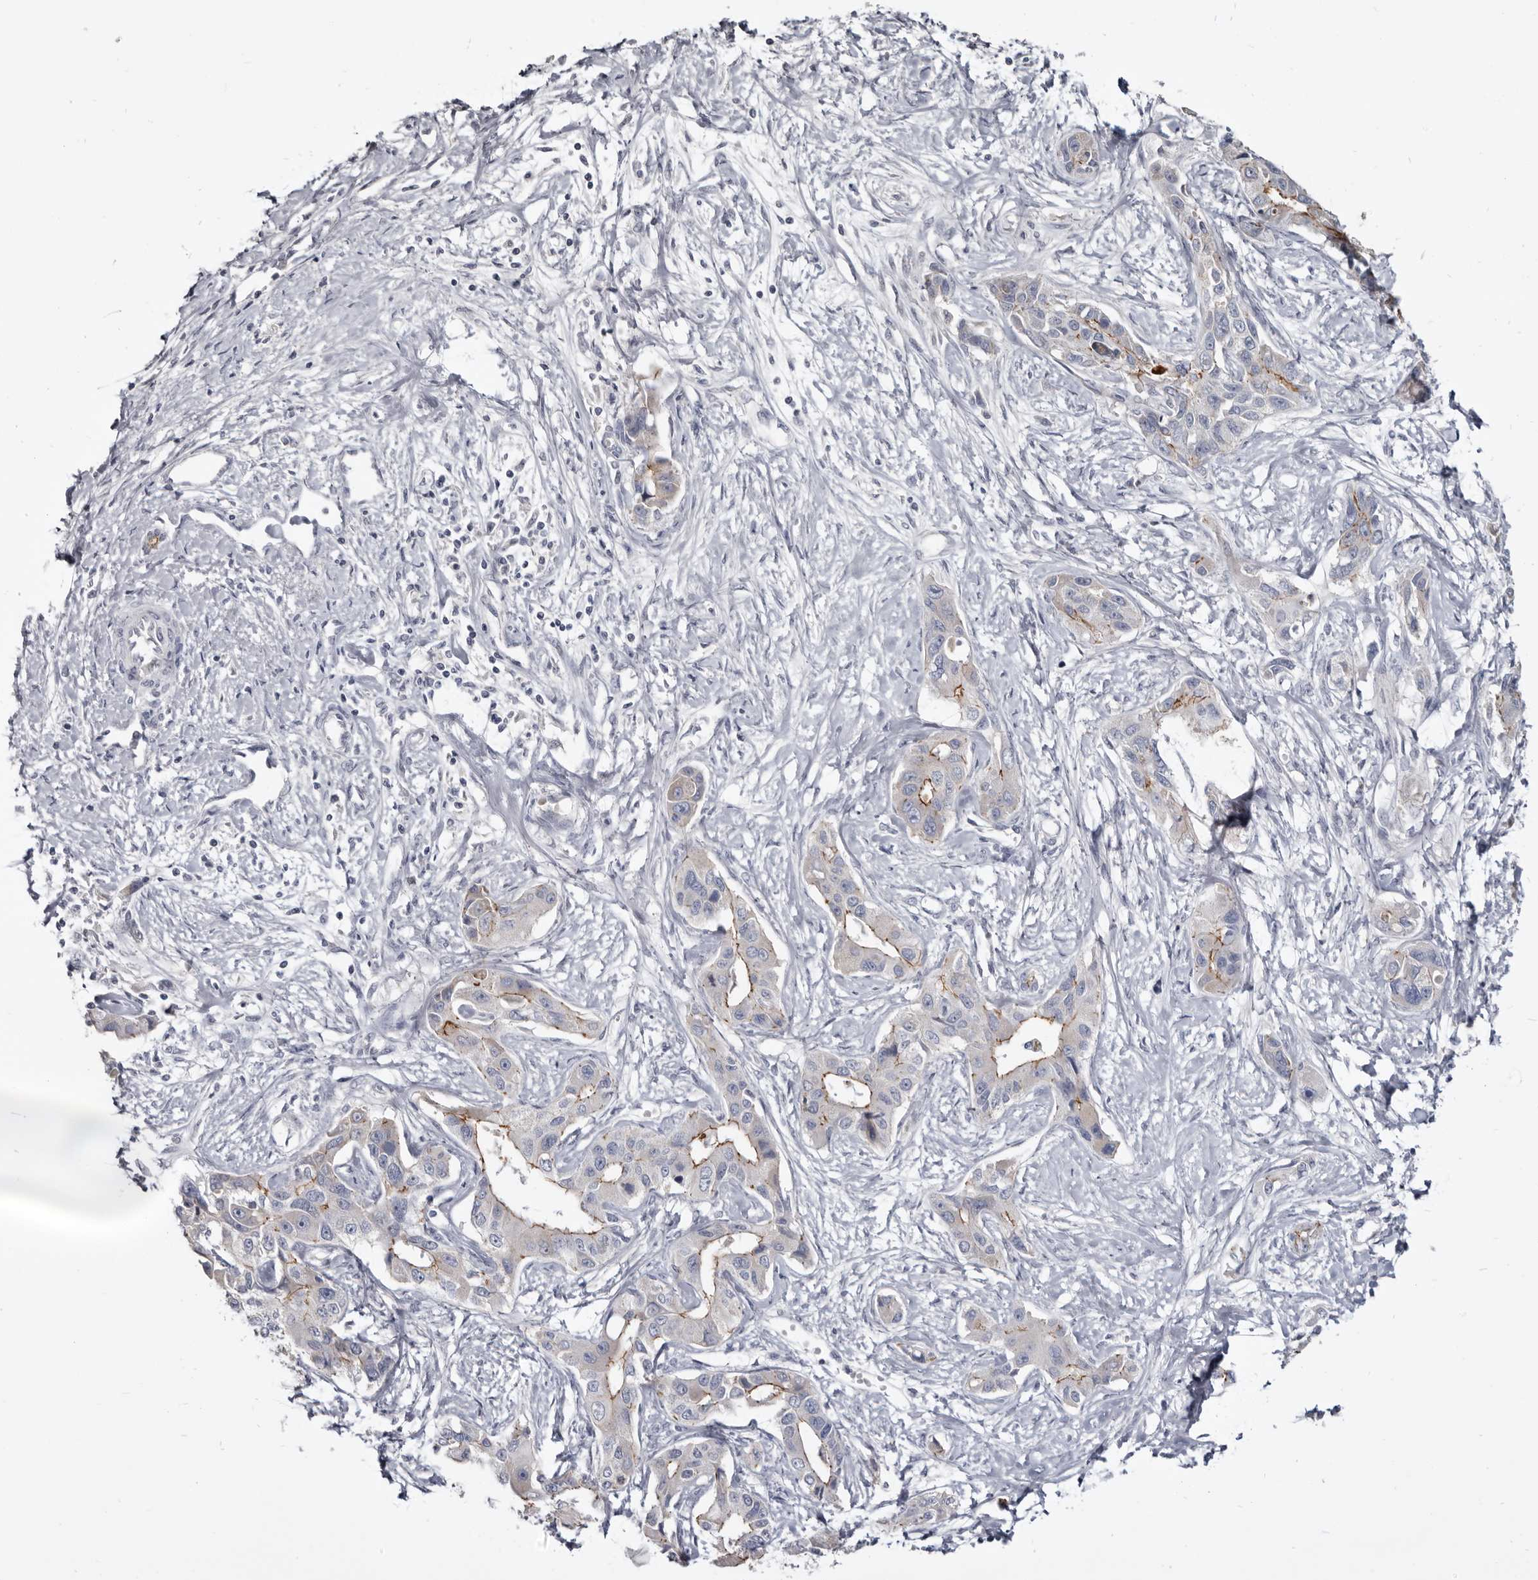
{"staining": {"intensity": "moderate", "quantity": "25%-75%", "location": "cytoplasmic/membranous"}, "tissue": "liver cancer", "cell_type": "Tumor cells", "image_type": "cancer", "snomed": [{"axis": "morphology", "description": "Cholangiocarcinoma"}, {"axis": "topography", "description": "Liver"}], "caption": "Tumor cells exhibit moderate cytoplasmic/membranous positivity in approximately 25%-75% of cells in cholangiocarcinoma (liver).", "gene": "CGN", "patient": {"sex": "male", "age": 59}}